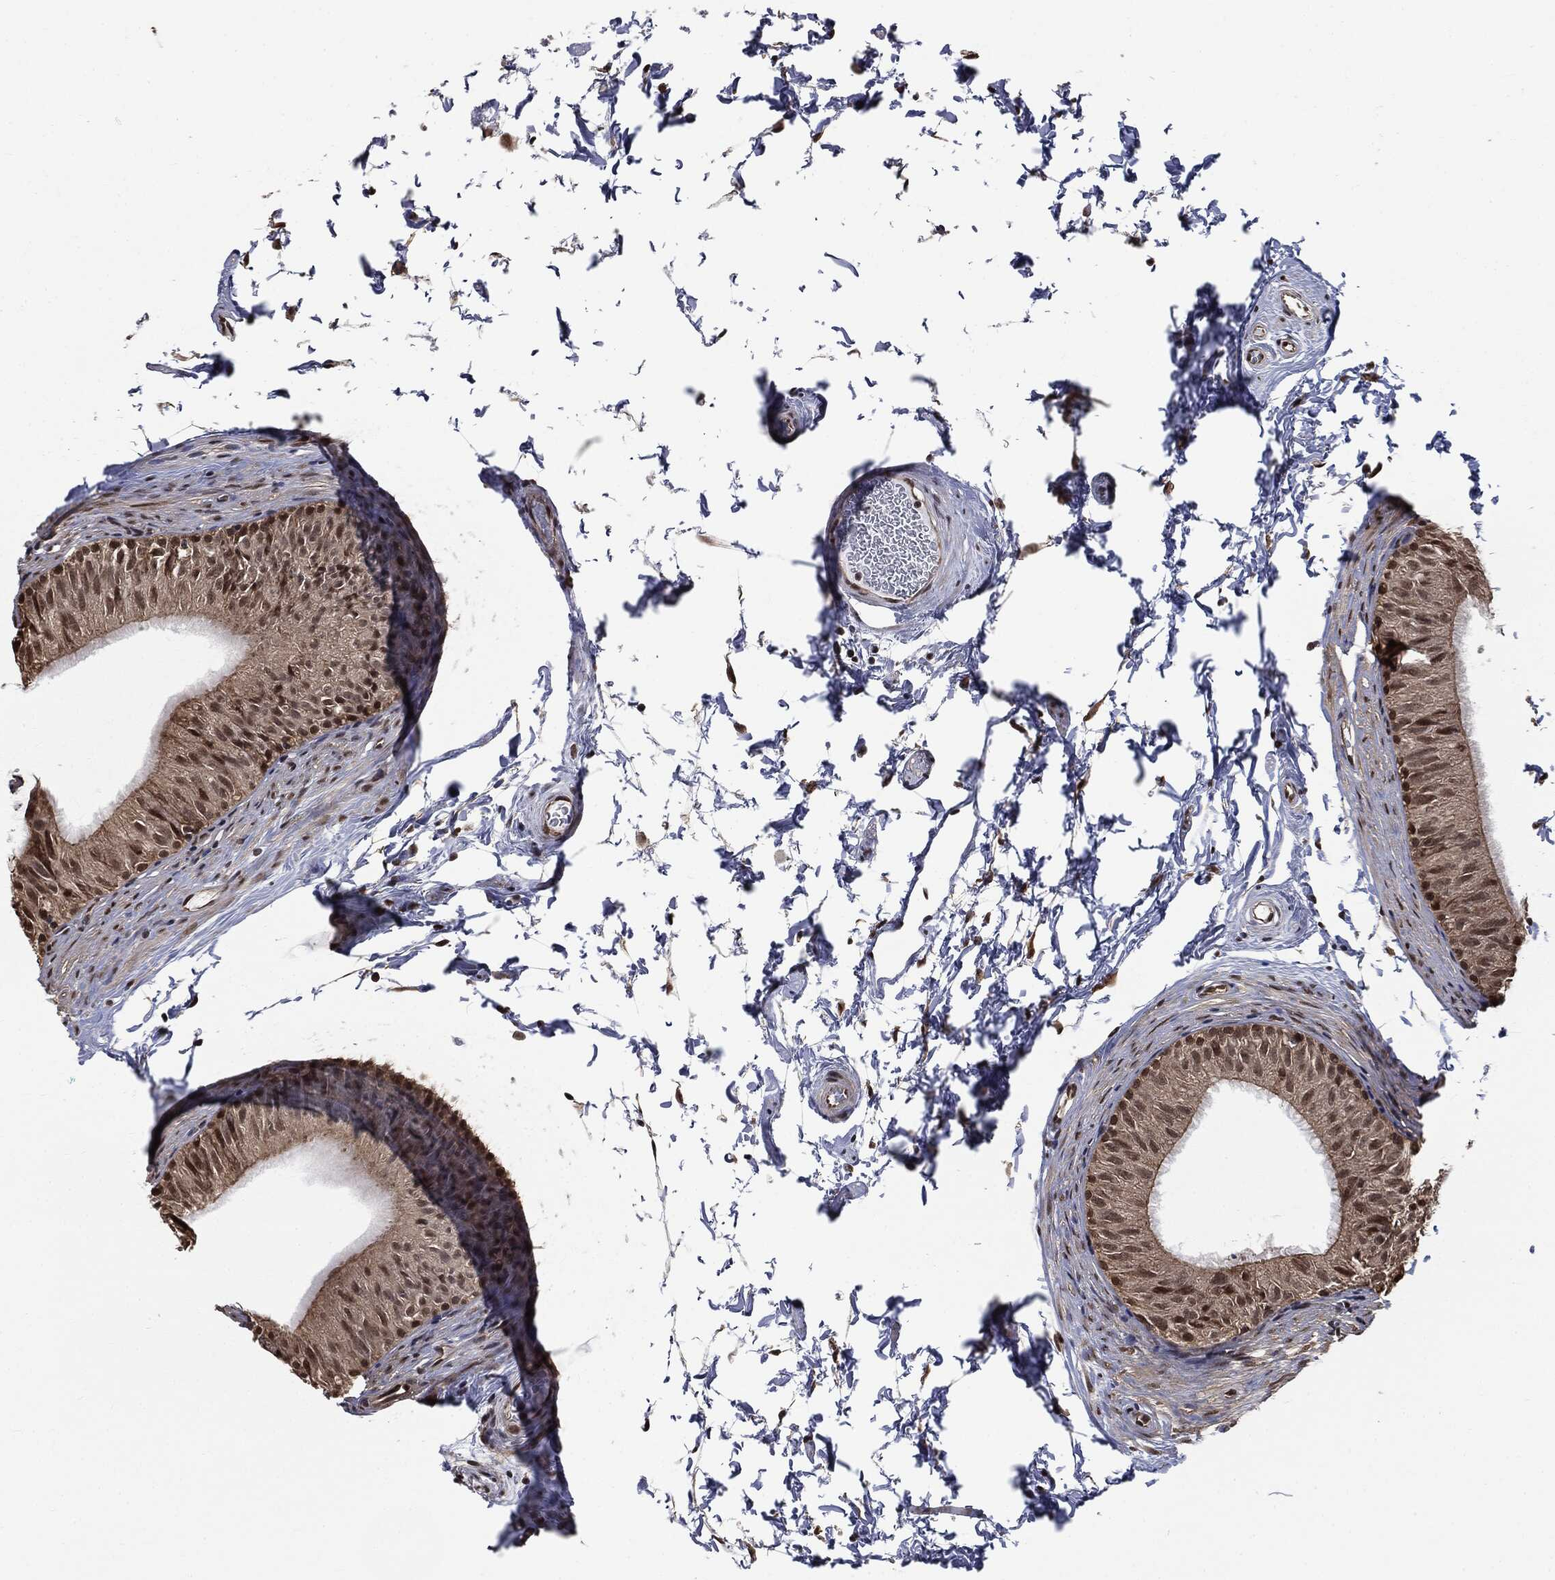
{"staining": {"intensity": "moderate", "quantity": "25%-75%", "location": "nuclear"}, "tissue": "epididymis", "cell_type": "Glandular cells", "image_type": "normal", "snomed": [{"axis": "morphology", "description": "Normal tissue, NOS"}, {"axis": "topography", "description": "Epididymis"}], "caption": "Immunohistochemistry micrograph of normal epididymis: human epididymis stained using immunohistochemistry (IHC) shows medium levels of moderate protein expression localized specifically in the nuclear of glandular cells, appearing as a nuclear brown color.", "gene": "SHLD2", "patient": {"sex": "male", "age": 34}}